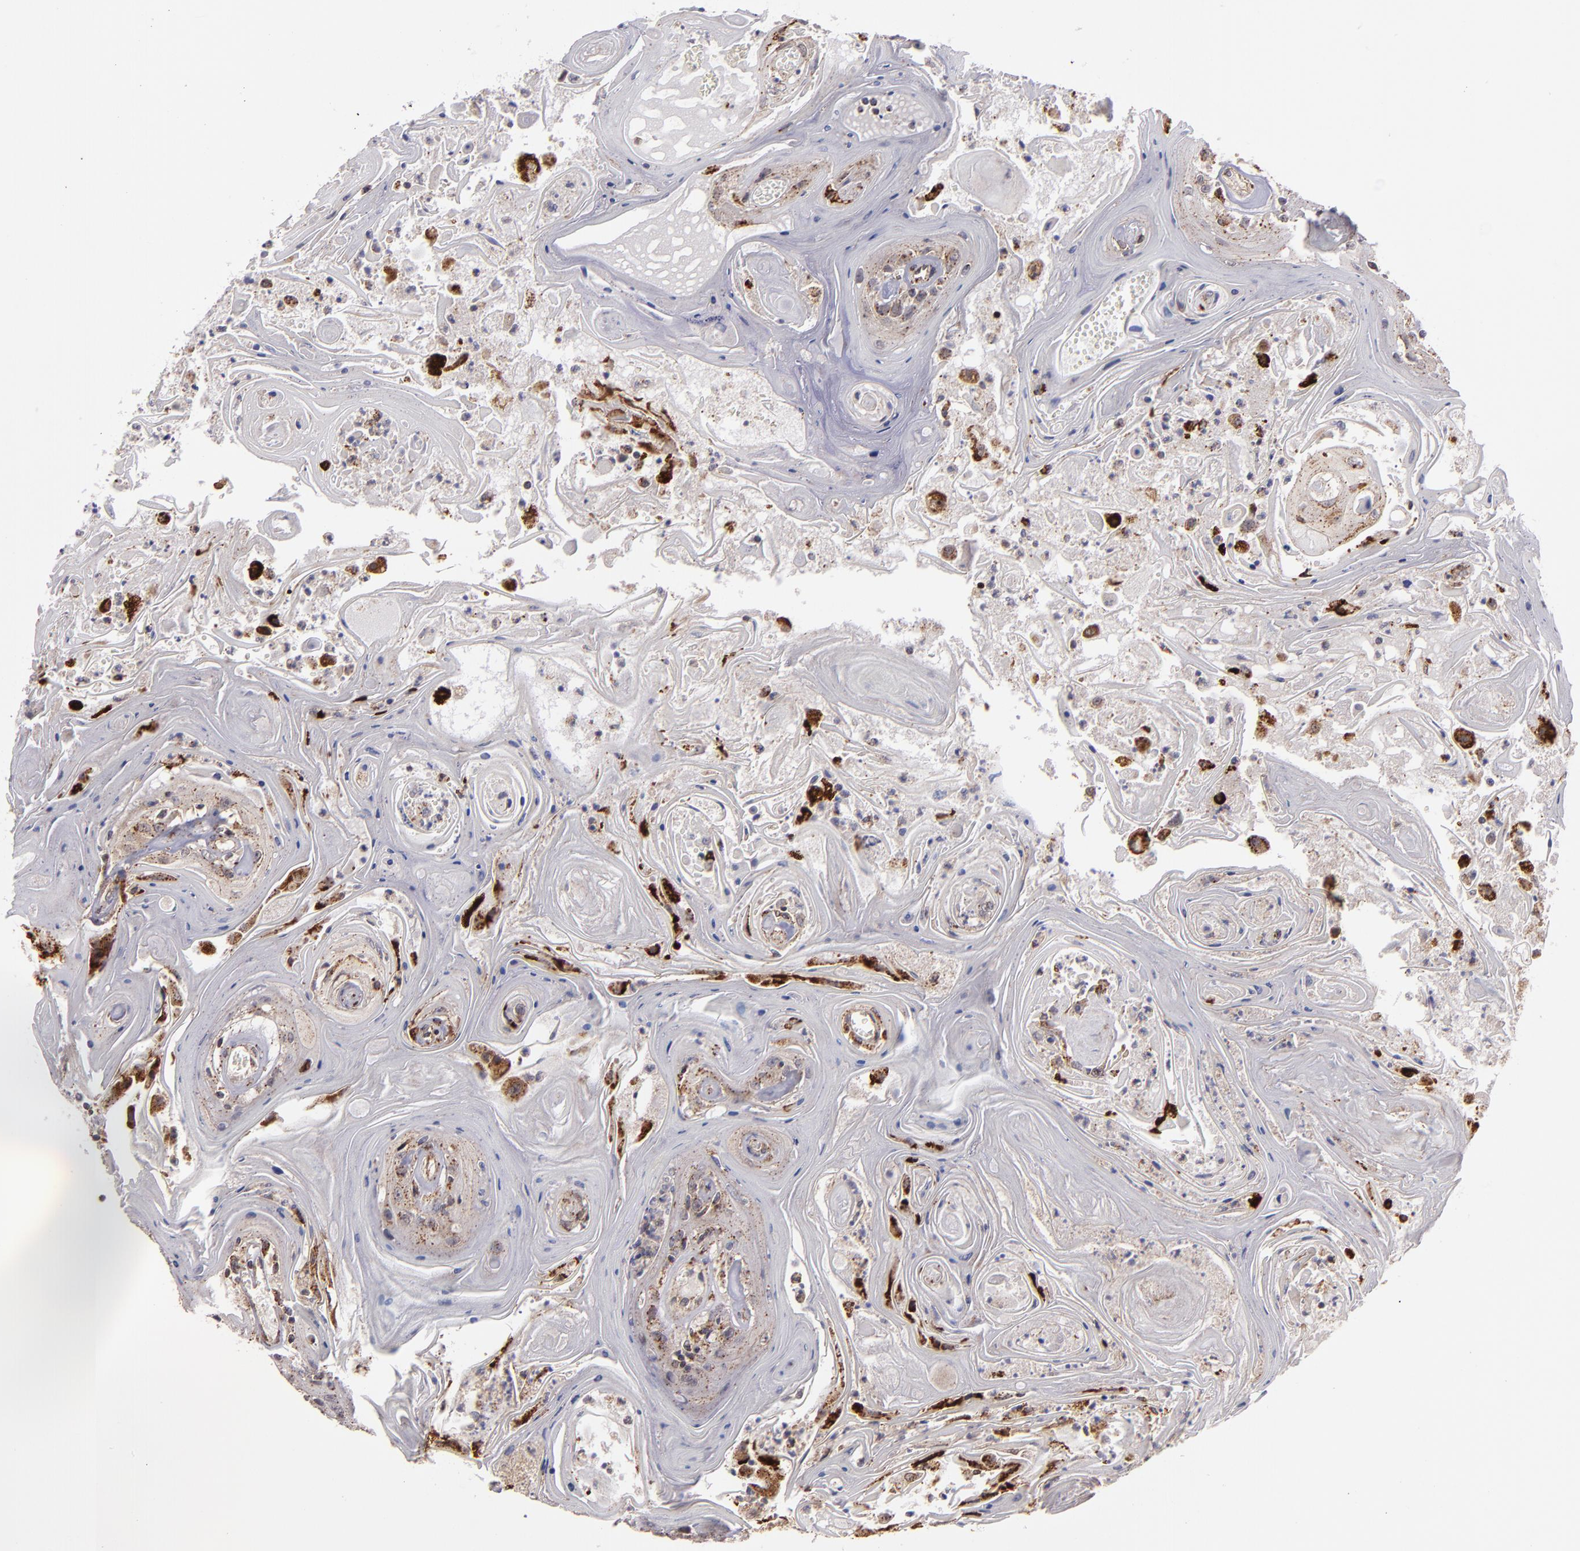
{"staining": {"intensity": "moderate", "quantity": "25%-75%", "location": "cytoplasmic/membranous"}, "tissue": "head and neck cancer", "cell_type": "Tumor cells", "image_type": "cancer", "snomed": [{"axis": "morphology", "description": "Squamous cell carcinoma, NOS"}, {"axis": "topography", "description": "Oral tissue"}, {"axis": "topography", "description": "Head-Neck"}], "caption": "Human squamous cell carcinoma (head and neck) stained for a protein (brown) displays moderate cytoplasmic/membranous positive positivity in about 25%-75% of tumor cells.", "gene": "ZFYVE1", "patient": {"sex": "female", "age": 76}}